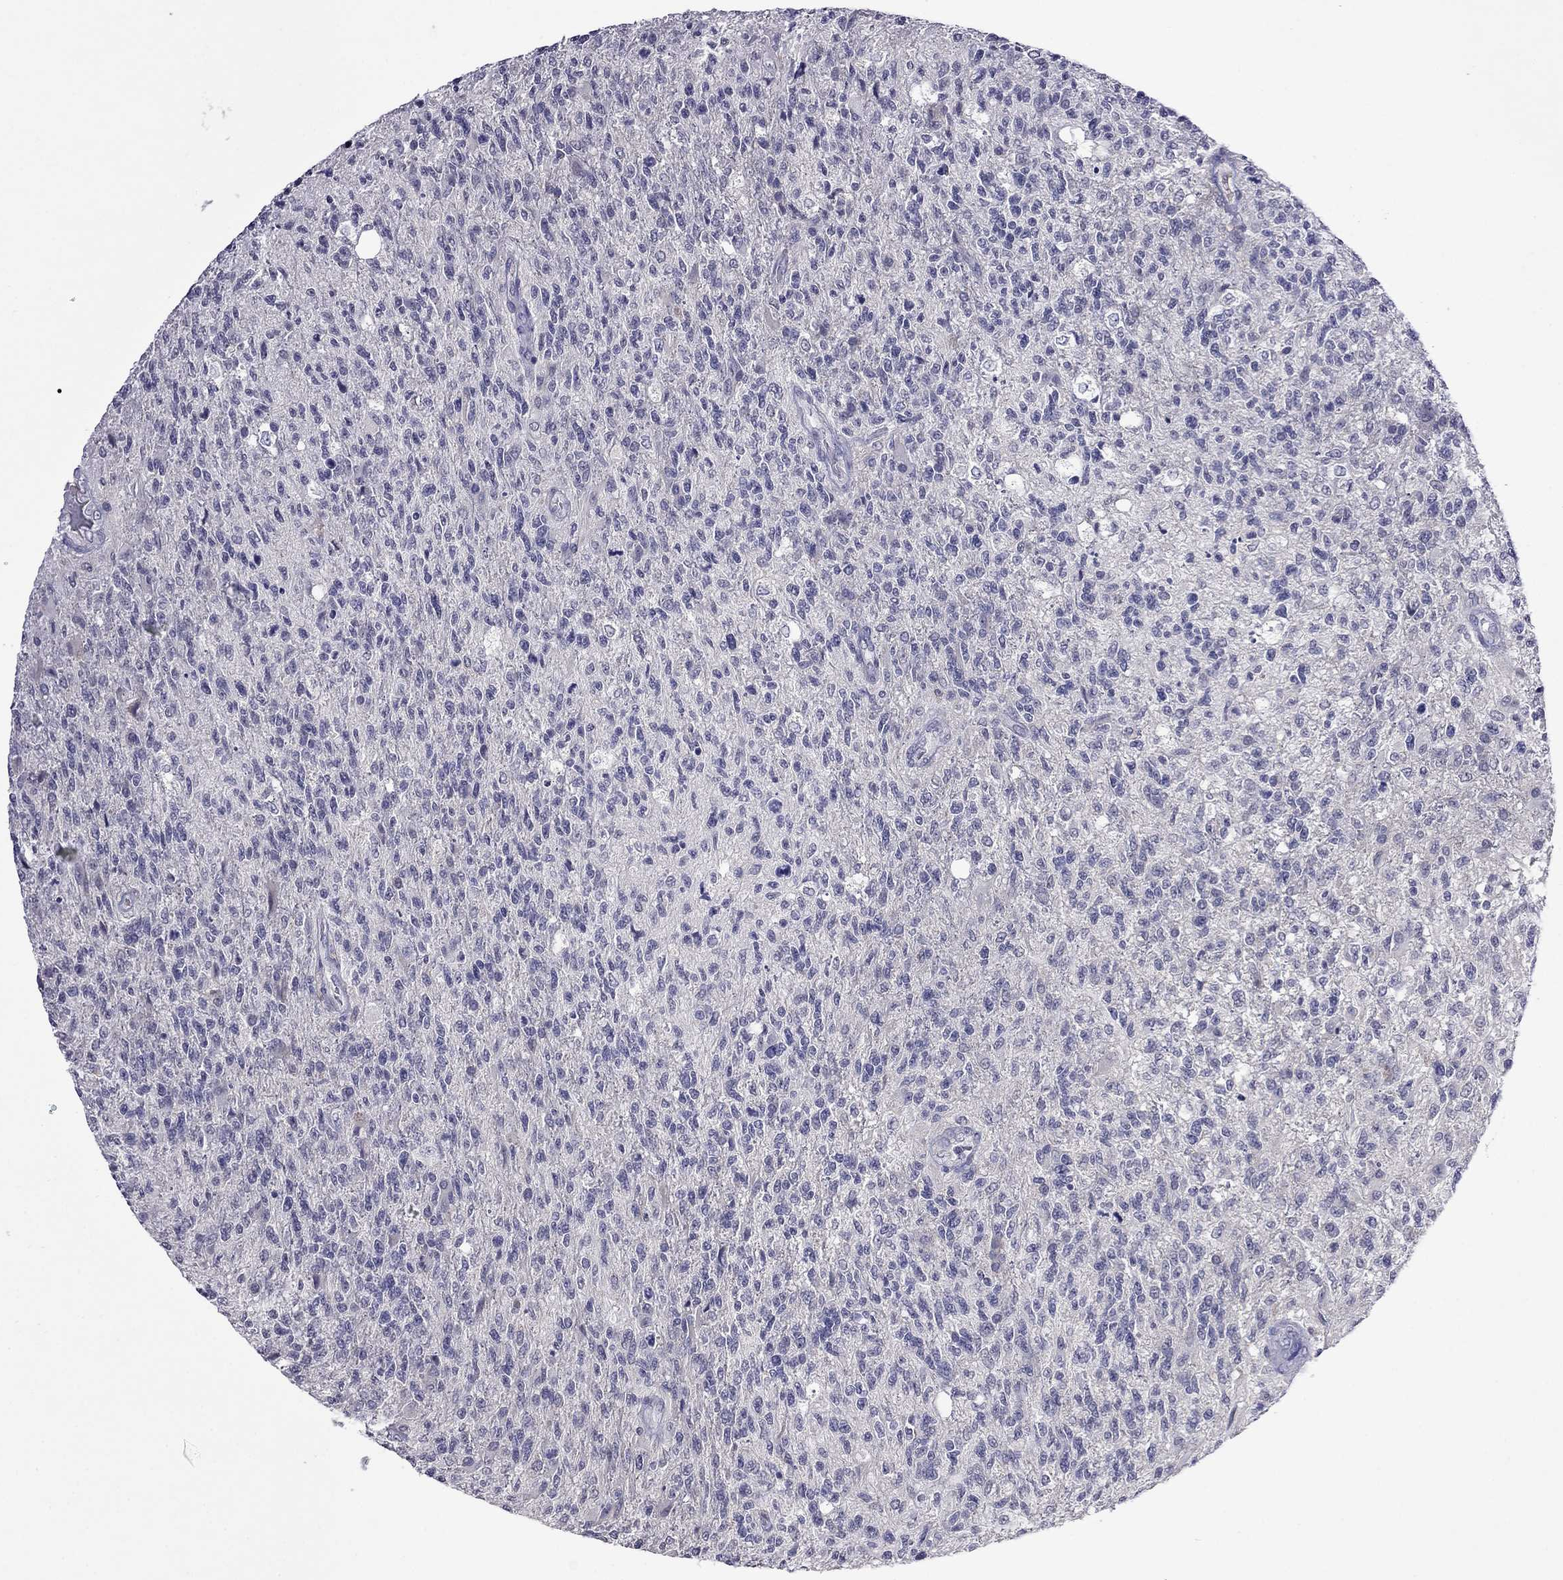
{"staining": {"intensity": "negative", "quantity": "none", "location": "none"}, "tissue": "glioma", "cell_type": "Tumor cells", "image_type": "cancer", "snomed": [{"axis": "morphology", "description": "Glioma, malignant, High grade"}, {"axis": "topography", "description": "Brain"}], "caption": "Immunohistochemistry (IHC) image of human glioma stained for a protein (brown), which demonstrates no staining in tumor cells.", "gene": "STAR", "patient": {"sex": "male", "age": 56}}